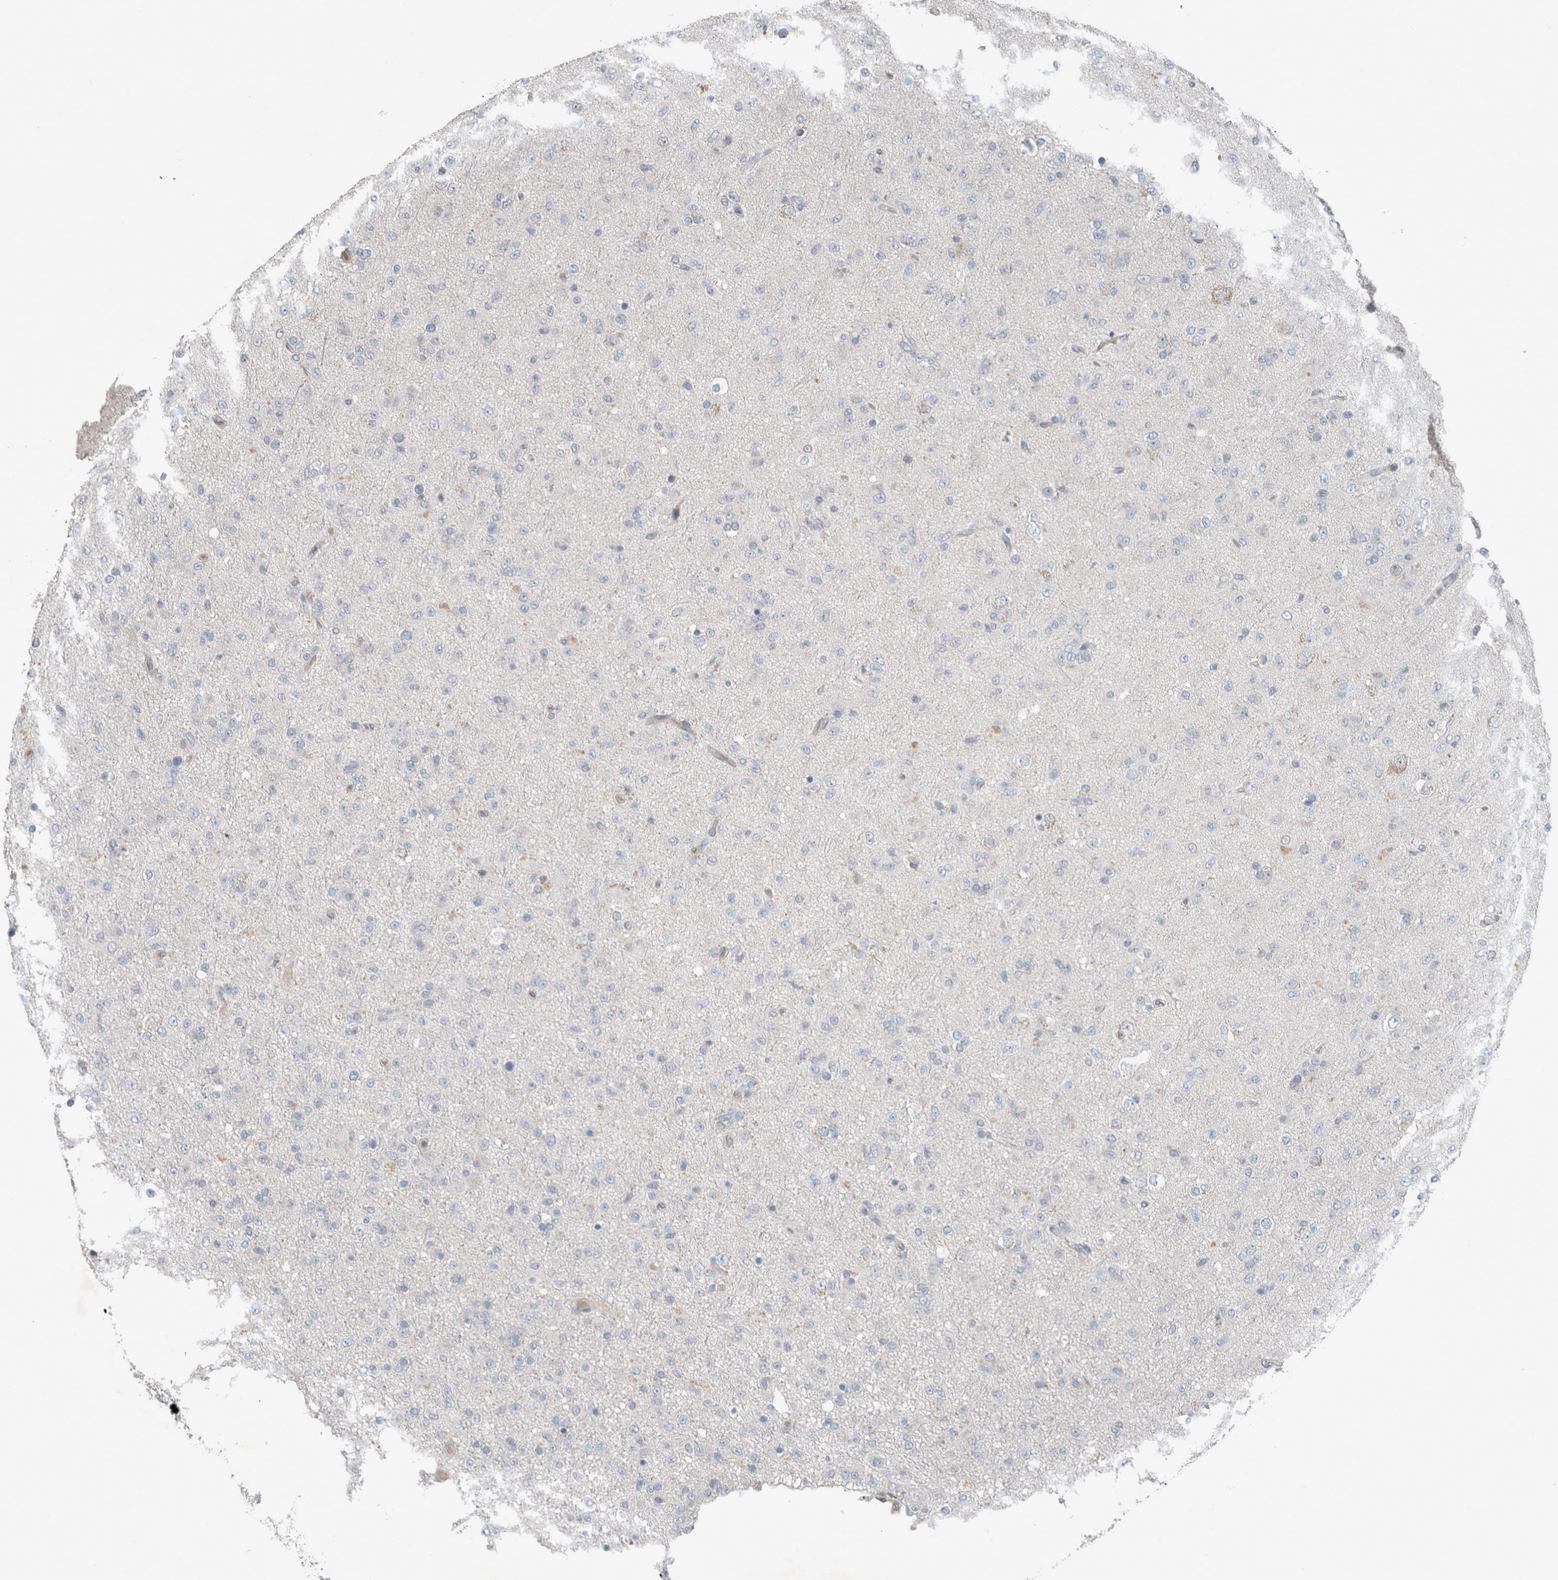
{"staining": {"intensity": "negative", "quantity": "none", "location": "none"}, "tissue": "glioma", "cell_type": "Tumor cells", "image_type": "cancer", "snomed": [{"axis": "morphology", "description": "Glioma, malignant, Low grade"}, {"axis": "topography", "description": "Brain"}], "caption": "DAB (3,3'-diaminobenzidine) immunohistochemical staining of human glioma displays no significant staining in tumor cells. (IHC, brightfield microscopy, high magnification).", "gene": "JADE2", "patient": {"sex": "male", "age": 65}}